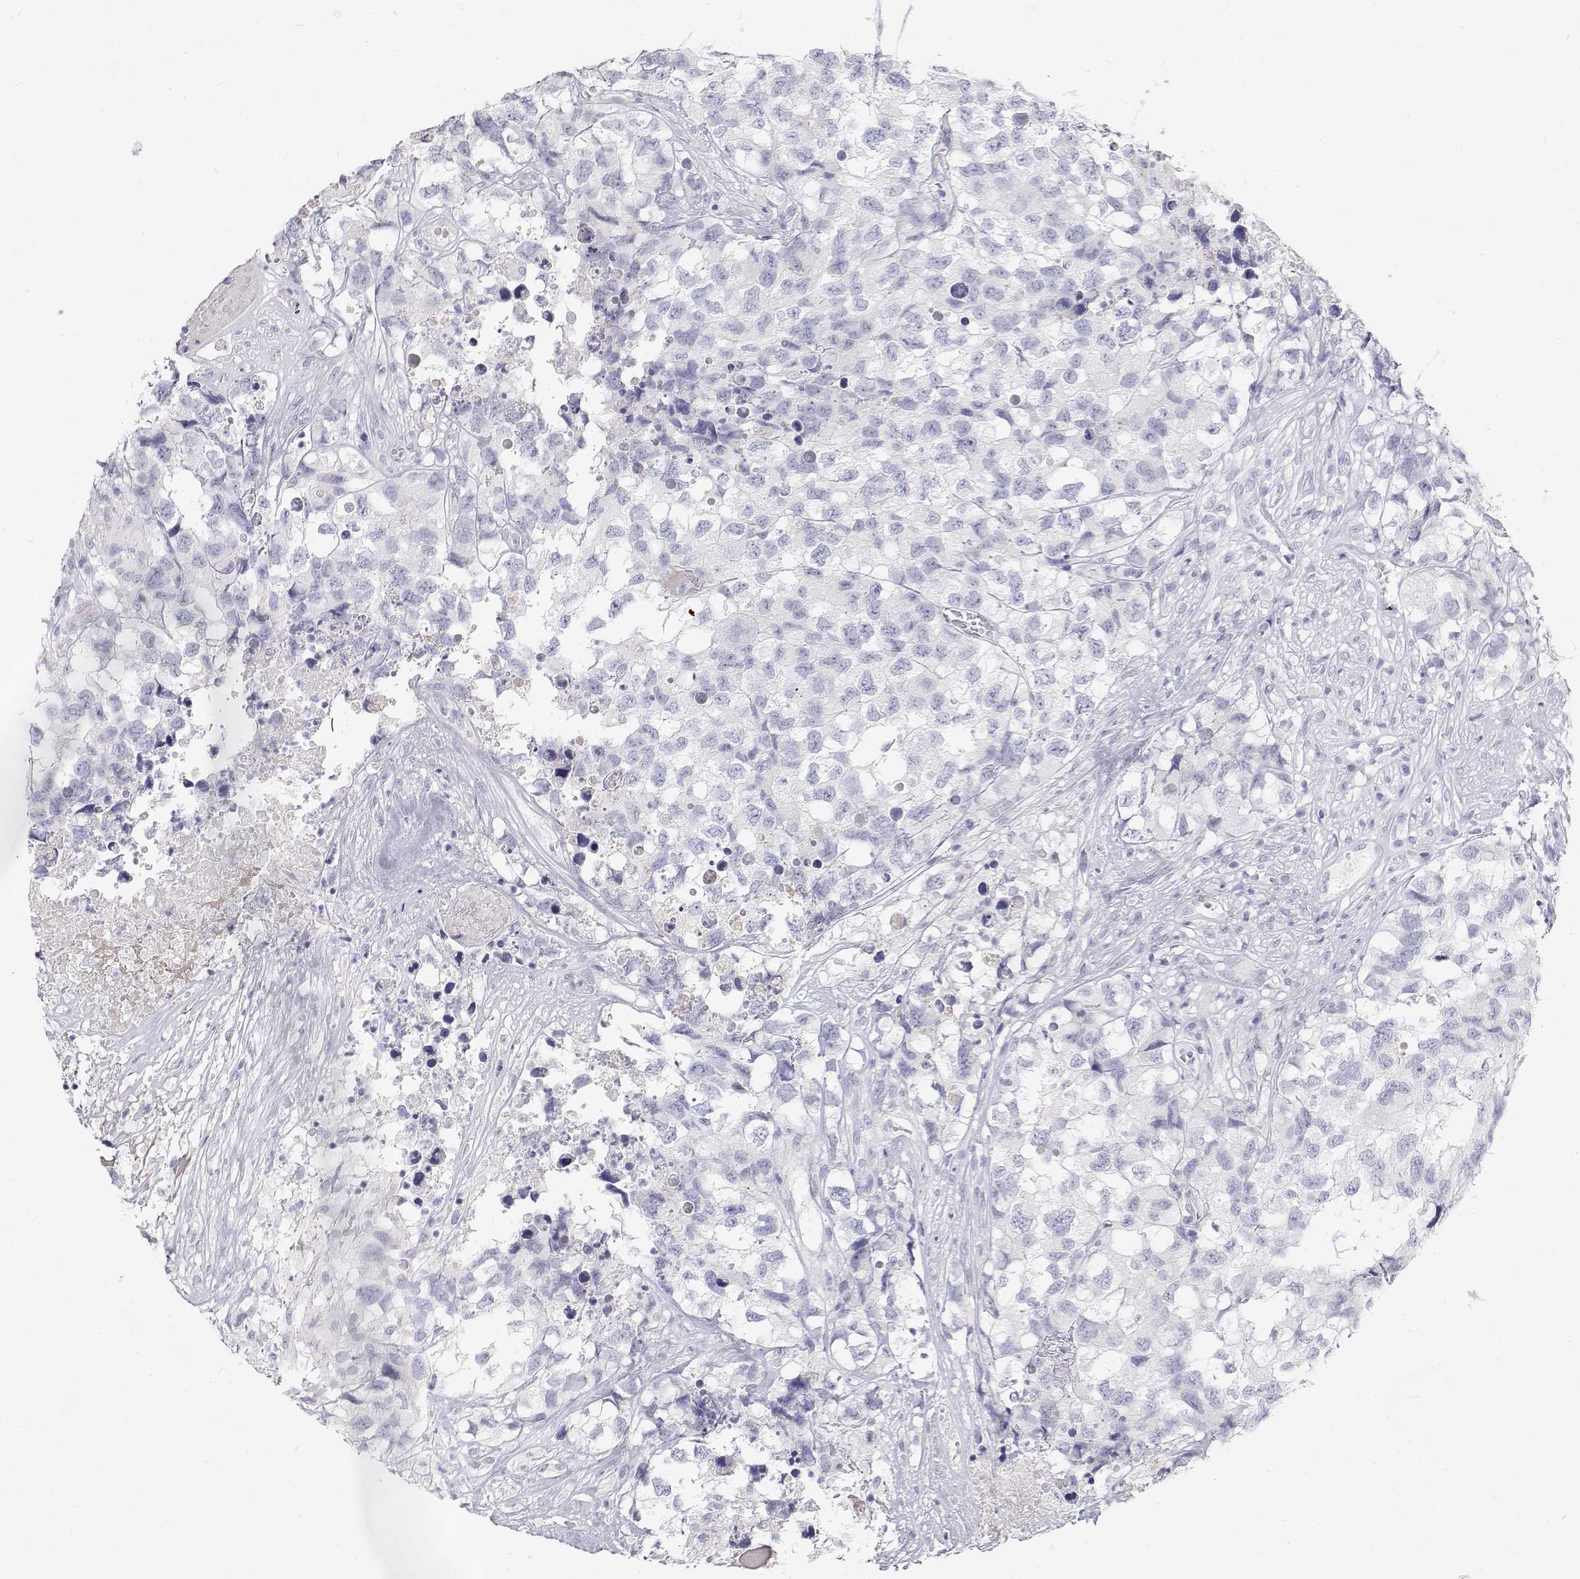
{"staining": {"intensity": "negative", "quantity": "none", "location": "none"}, "tissue": "testis cancer", "cell_type": "Tumor cells", "image_type": "cancer", "snomed": [{"axis": "morphology", "description": "Carcinoma, Embryonal, NOS"}, {"axis": "topography", "description": "Testis"}], "caption": "Testis cancer stained for a protein using IHC displays no positivity tumor cells.", "gene": "NCR2", "patient": {"sex": "male", "age": 83}}